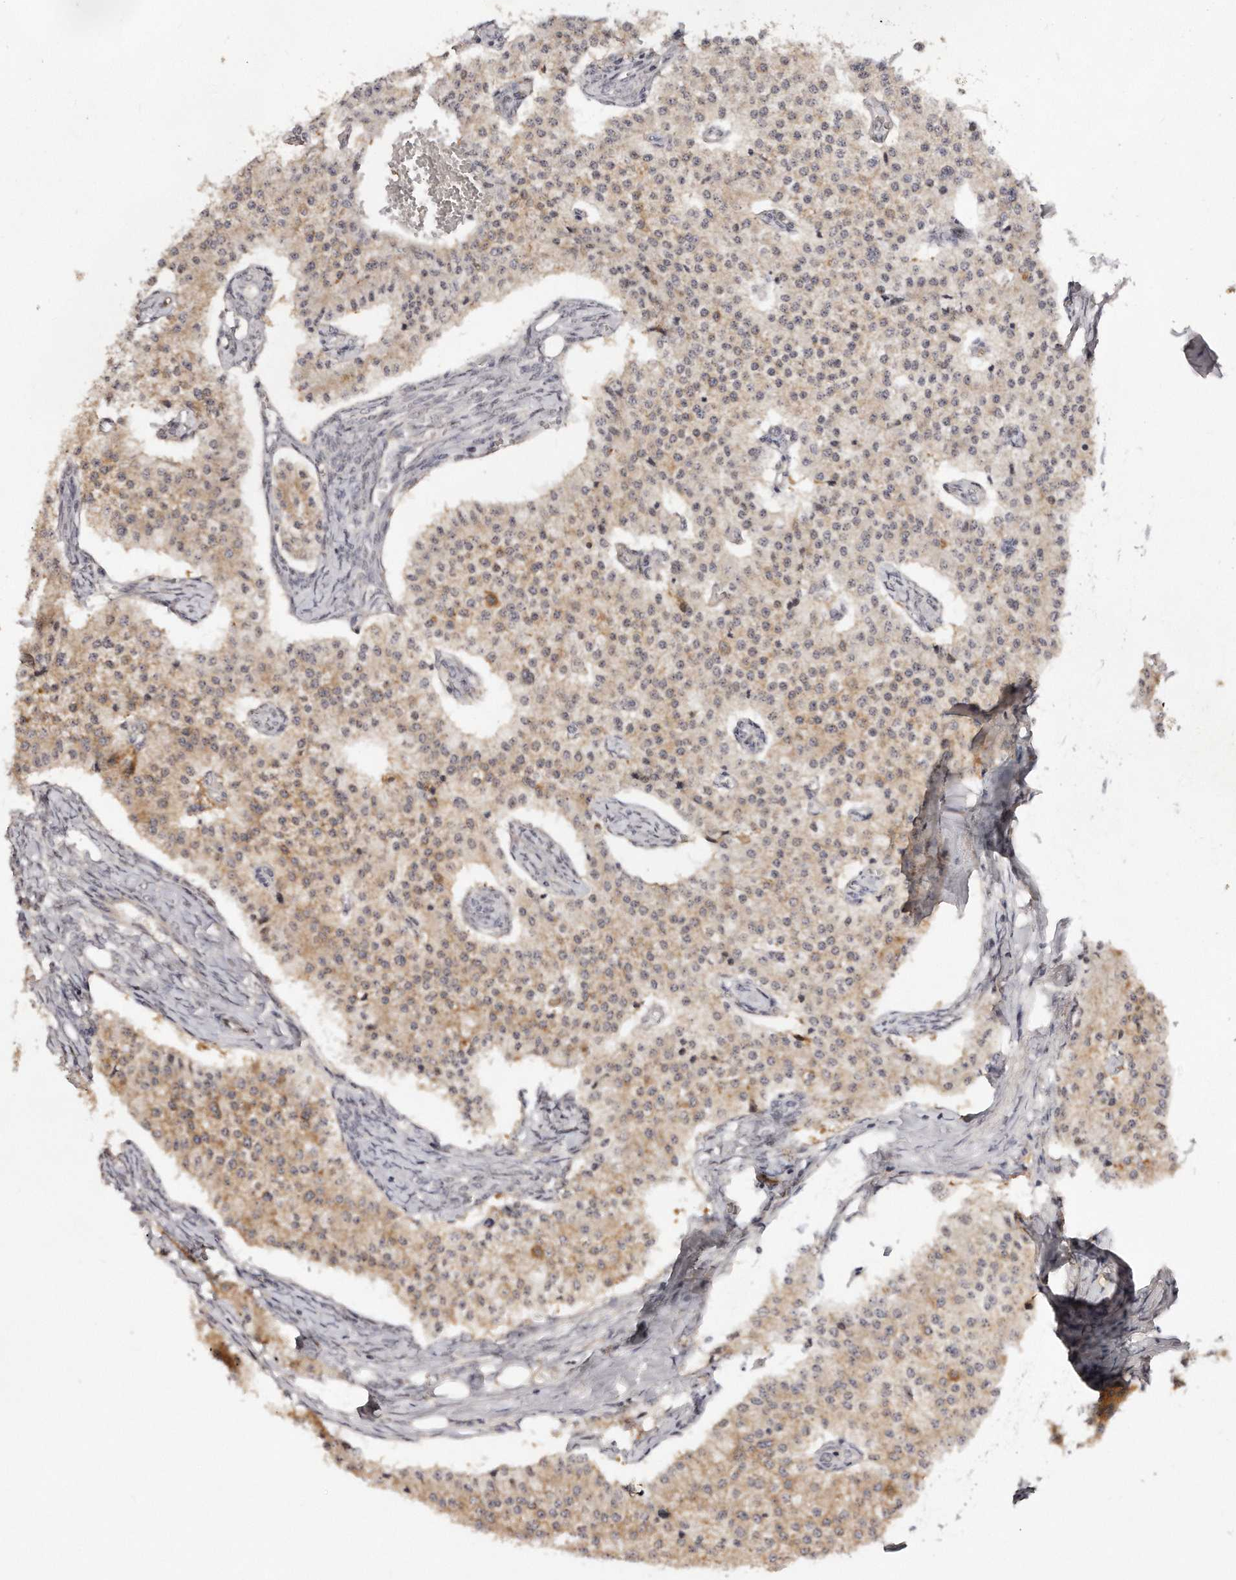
{"staining": {"intensity": "moderate", "quantity": ">75%", "location": "cytoplasmic/membranous,nuclear"}, "tissue": "carcinoid", "cell_type": "Tumor cells", "image_type": "cancer", "snomed": [{"axis": "morphology", "description": "Carcinoid, malignant, NOS"}, {"axis": "topography", "description": "Colon"}], "caption": "Carcinoid (malignant) stained with DAB (3,3'-diaminobenzidine) IHC reveals medium levels of moderate cytoplasmic/membranous and nuclear staining in about >75% of tumor cells. Nuclei are stained in blue.", "gene": "SOX4", "patient": {"sex": "female", "age": 52}}